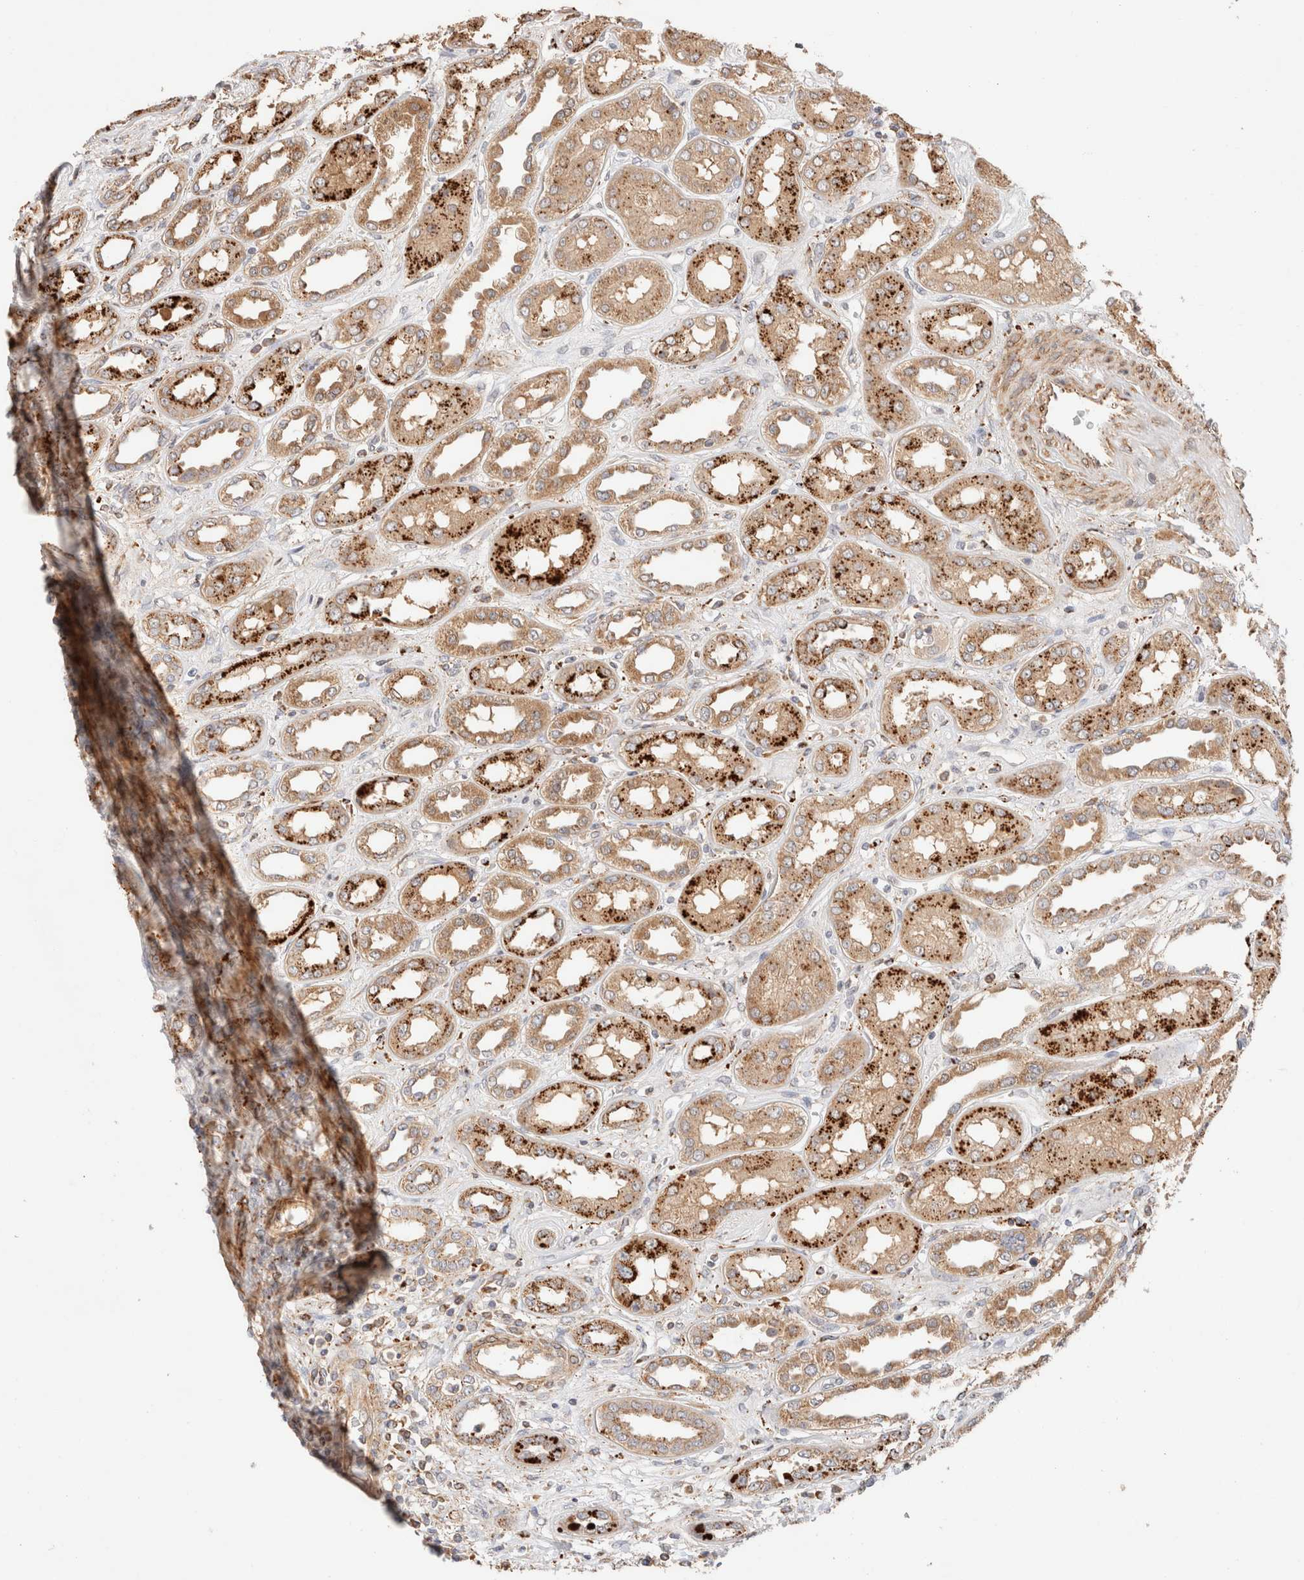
{"staining": {"intensity": "weak", "quantity": "<25%", "location": "cytoplasmic/membranous"}, "tissue": "kidney", "cell_type": "Cells in glomeruli", "image_type": "normal", "snomed": [{"axis": "morphology", "description": "Normal tissue, NOS"}, {"axis": "topography", "description": "Kidney"}], "caption": "A histopathology image of human kidney is negative for staining in cells in glomeruli. (Brightfield microscopy of DAB (3,3'-diaminobenzidine) immunohistochemistry (IHC) at high magnification).", "gene": "RABEPK", "patient": {"sex": "male", "age": 59}}